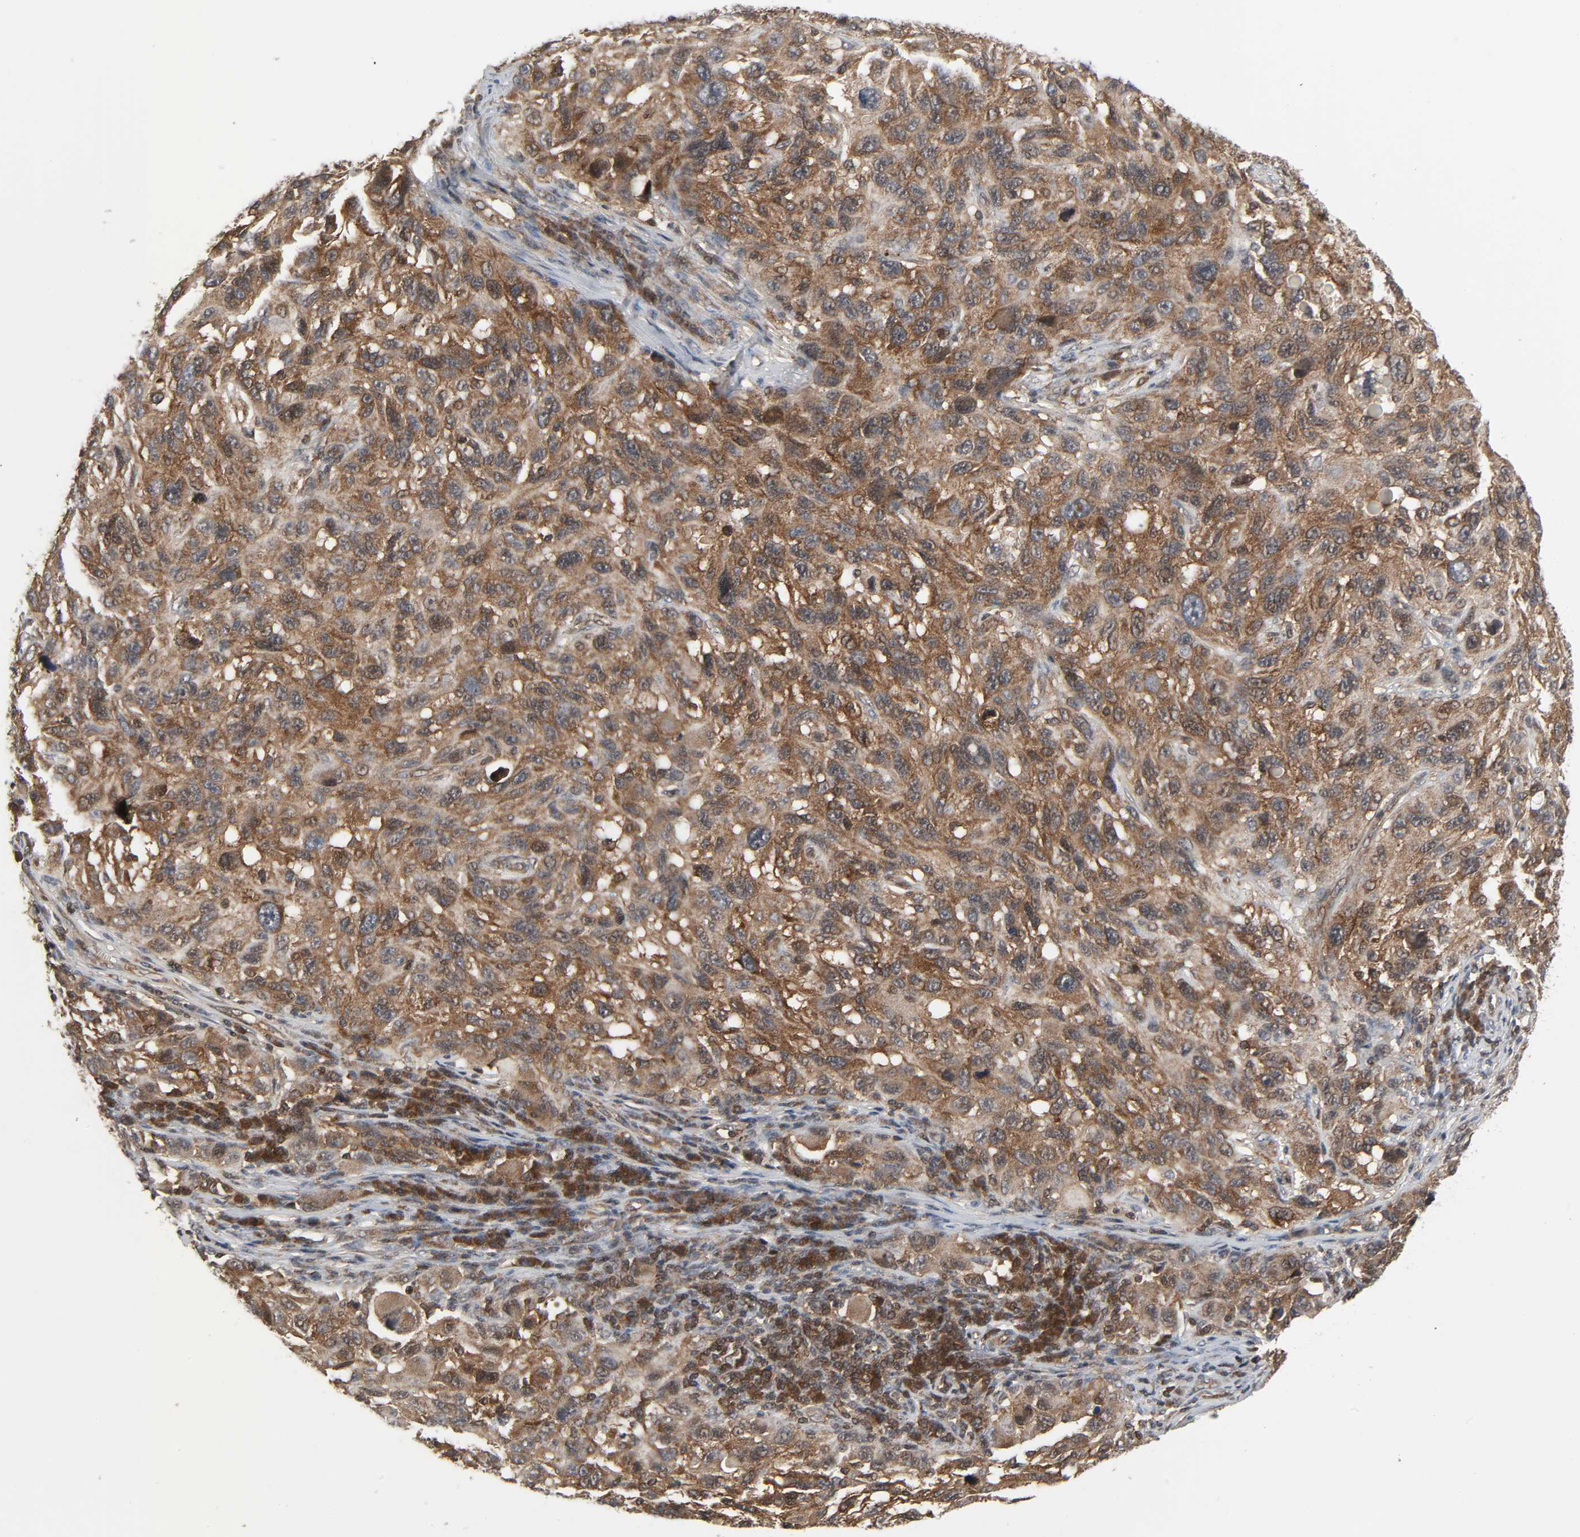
{"staining": {"intensity": "moderate", "quantity": ">75%", "location": "cytoplasmic/membranous"}, "tissue": "melanoma", "cell_type": "Tumor cells", "image_type": "cancer", "snomed": [{"axis": "morphology", "description": "Malignant melanoma, NOS"}, {"axis": "topography", "description": "Skin"}], "caption": "About >75% of tumor cells in malignant melanoma demonstrate moderate cytoplasmic/membranous protein expression as visualized by brown immunohistochemical staining.", "gene": "GSK3A", "patient": {"sex": "male", "age": 53}}